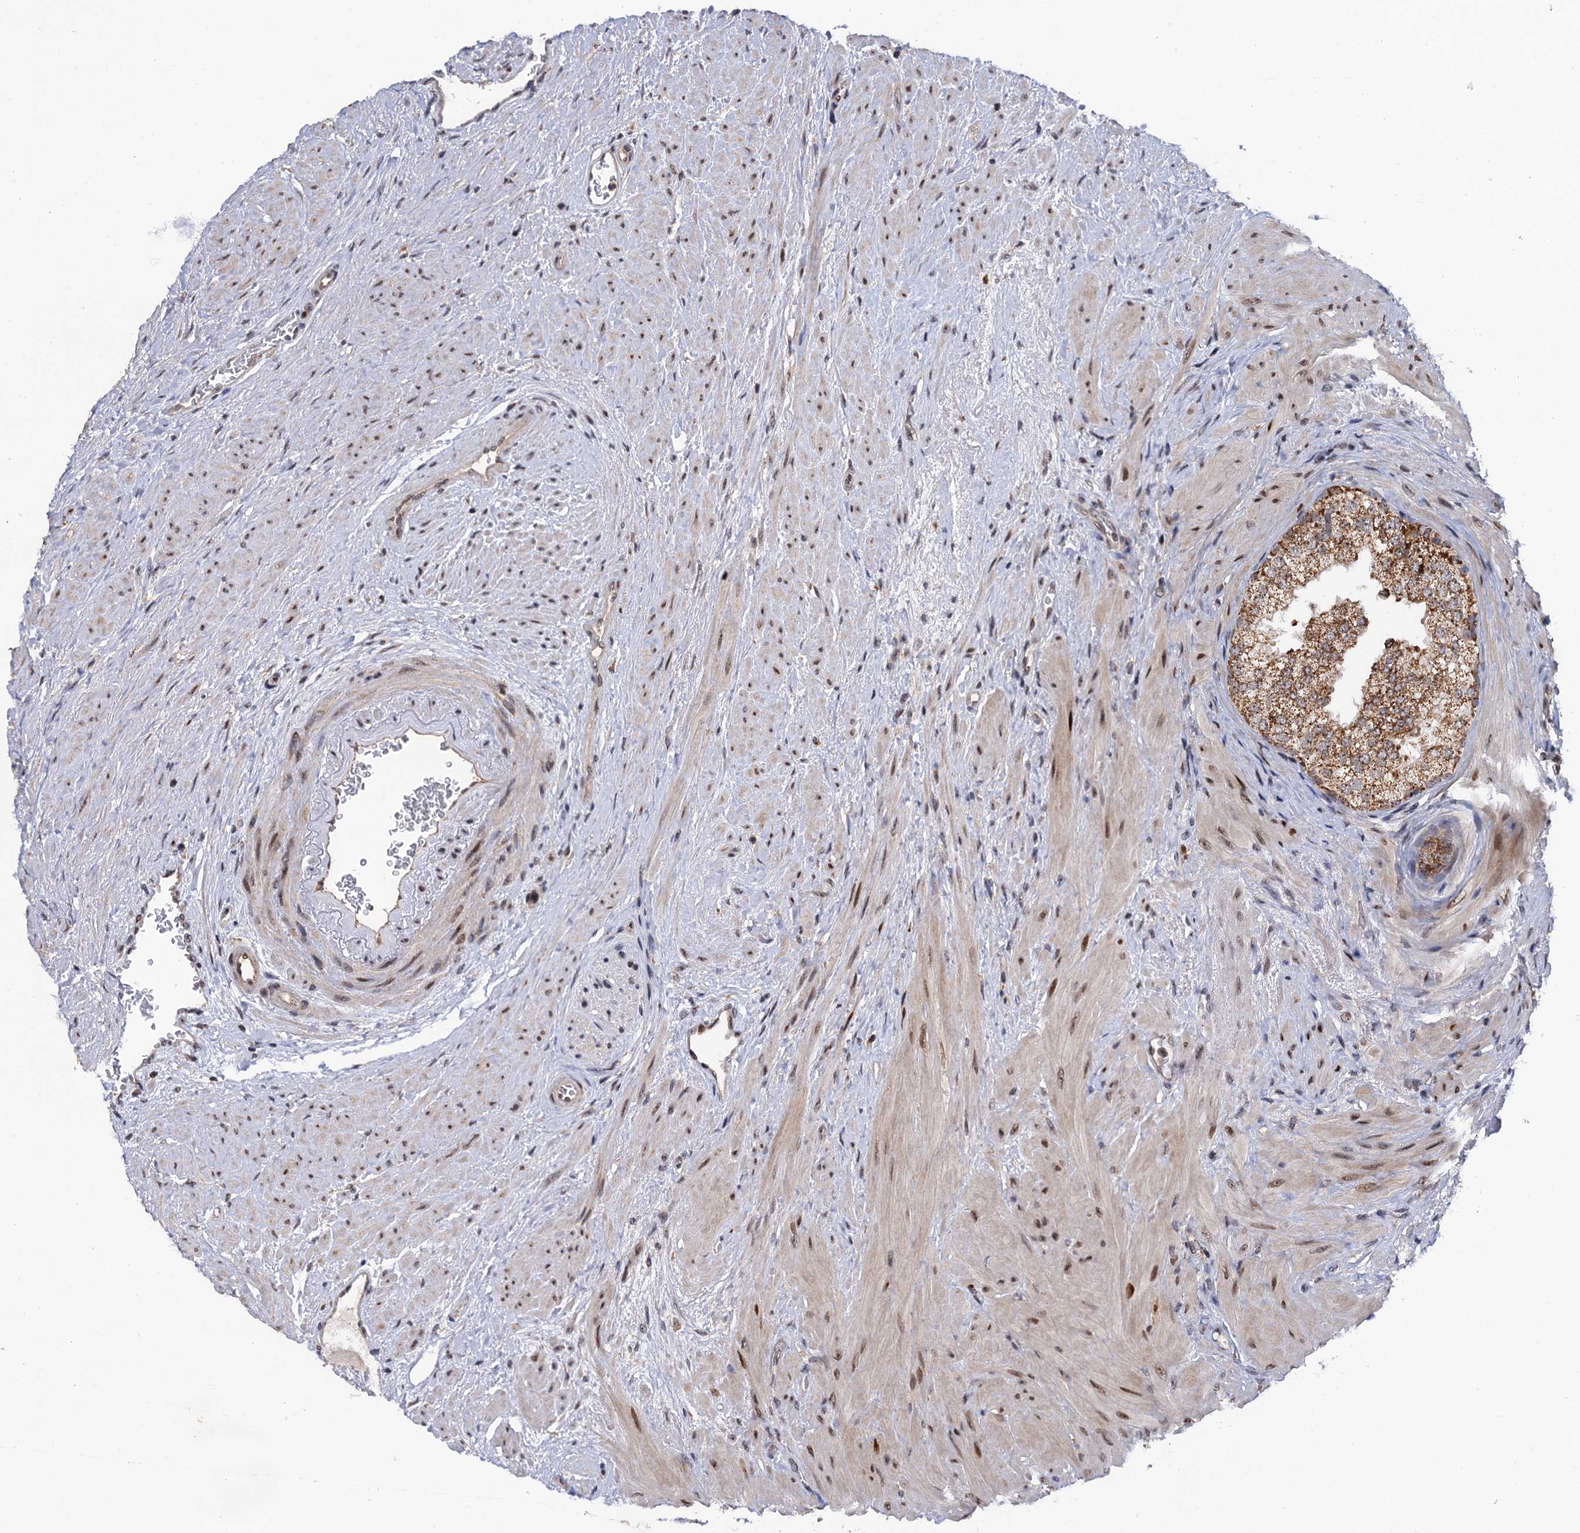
{"staining": {"intensity": "moderate", "quantity": ">75%", "location": "cytoplasmic/membranous"}, "tissue": "prostate", "cell_type": "Glandular cells", "image_type": "normal", "snomed": [{"axis": "morphology", "description": "Normal tissue, NOS"}, {"axis": "topography", "description": "Prostate"}], "caption": "Protein staining exhibits moderate cytoplasmic/membranous staining in about >75% of glandular cells in benign prostate.", "gene": "ZAR1L", "patient": {"sex": "male", "age": 48}}